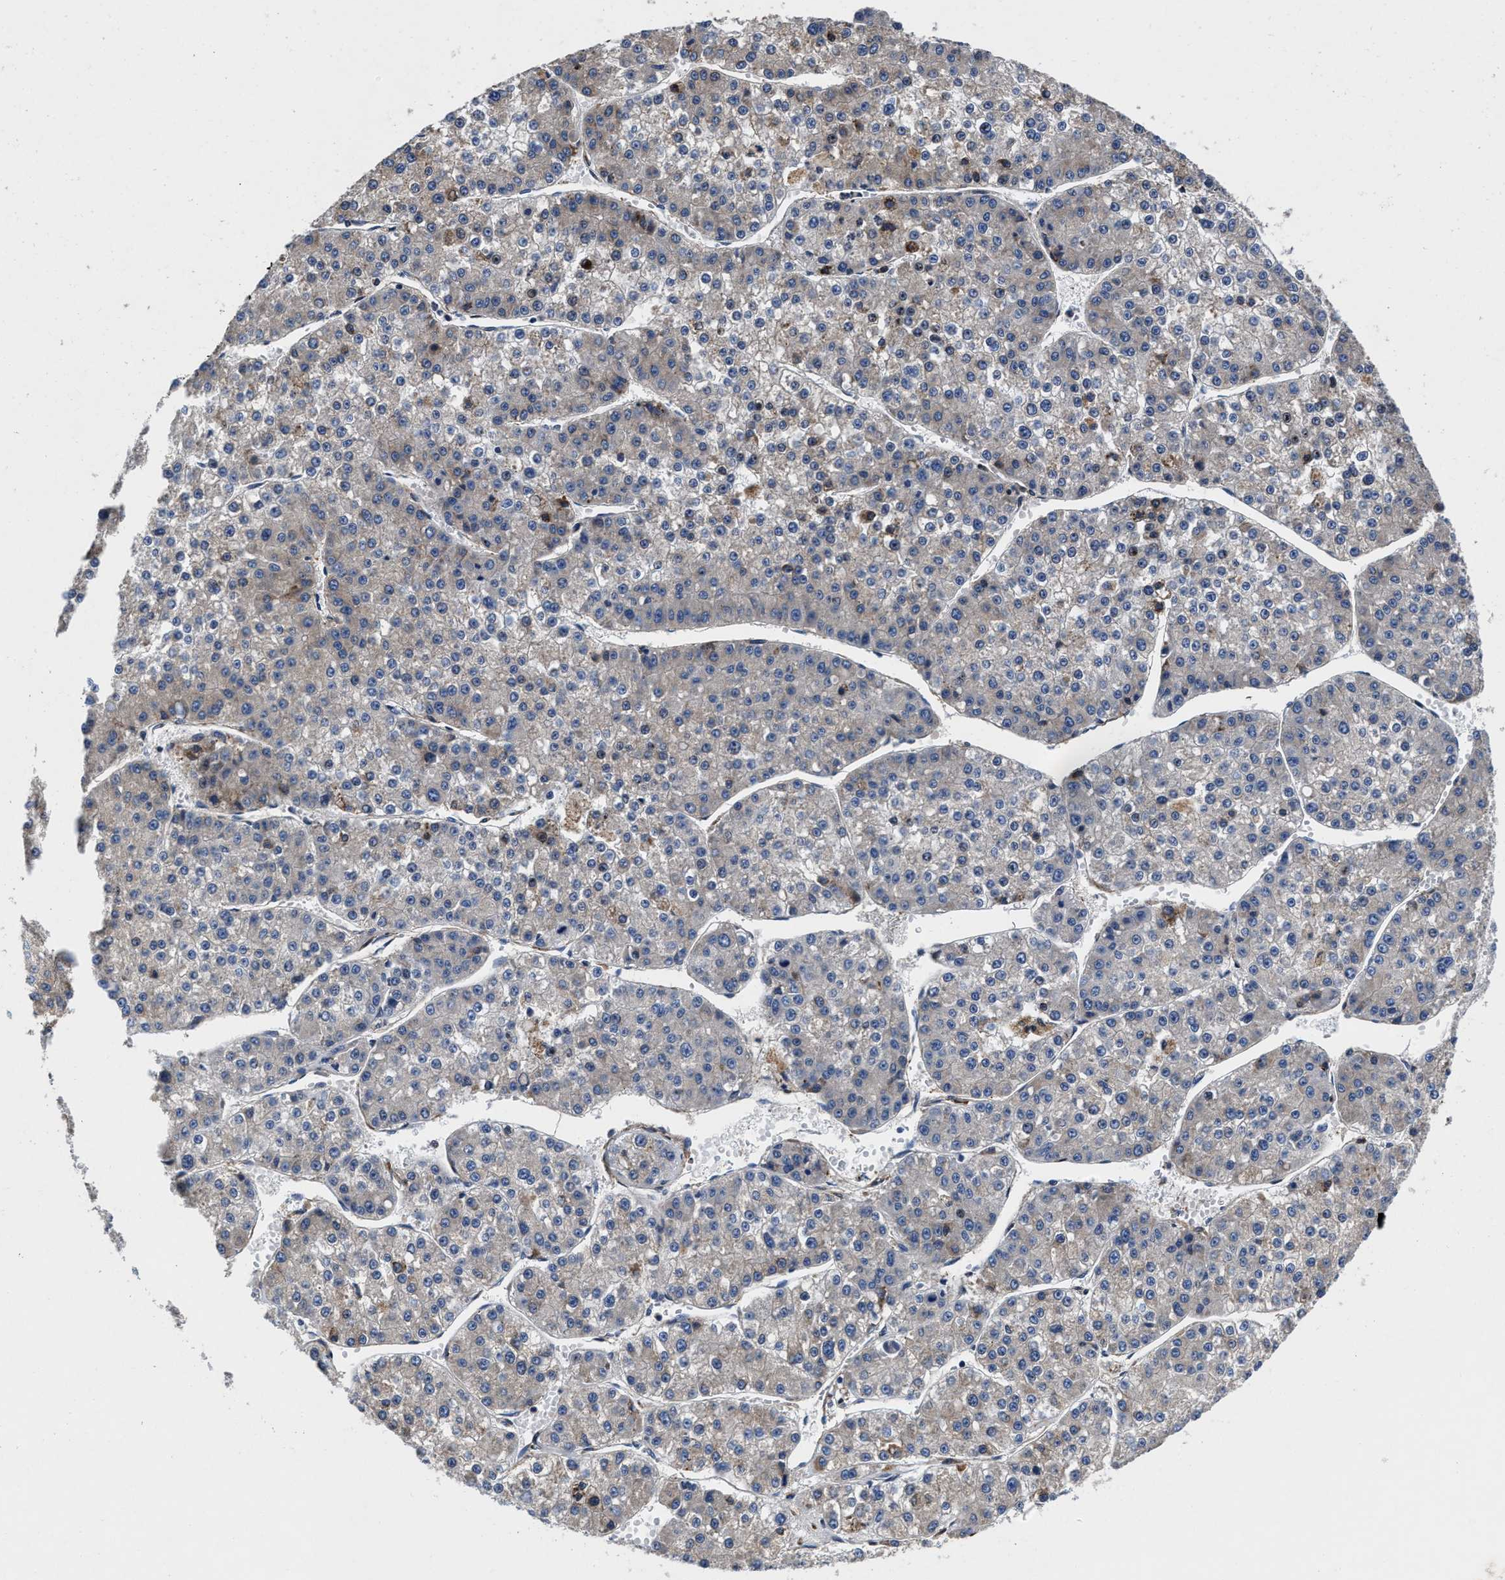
{"staining": {"intensity": "weak", "quantity": "25%-75%", "location": "cytoplasmic/membranous"}, "tissue": "liver cancer", "cell_type": "Tumor cells", "image_type": "cancer", "snomed": [{"axis": "morphology", "description": "Carcinoma, Hepatocellular, NOS"}, {"axis": "topography", "description": "Liver"}], "caption": "Weak cytoplasmic/membranous protein expression is appreciated in approximately 25%-75% of tumor cells in liver cancer.", "gene": "SLC12A2", "patient": {"sex": "female", "age": 73}}